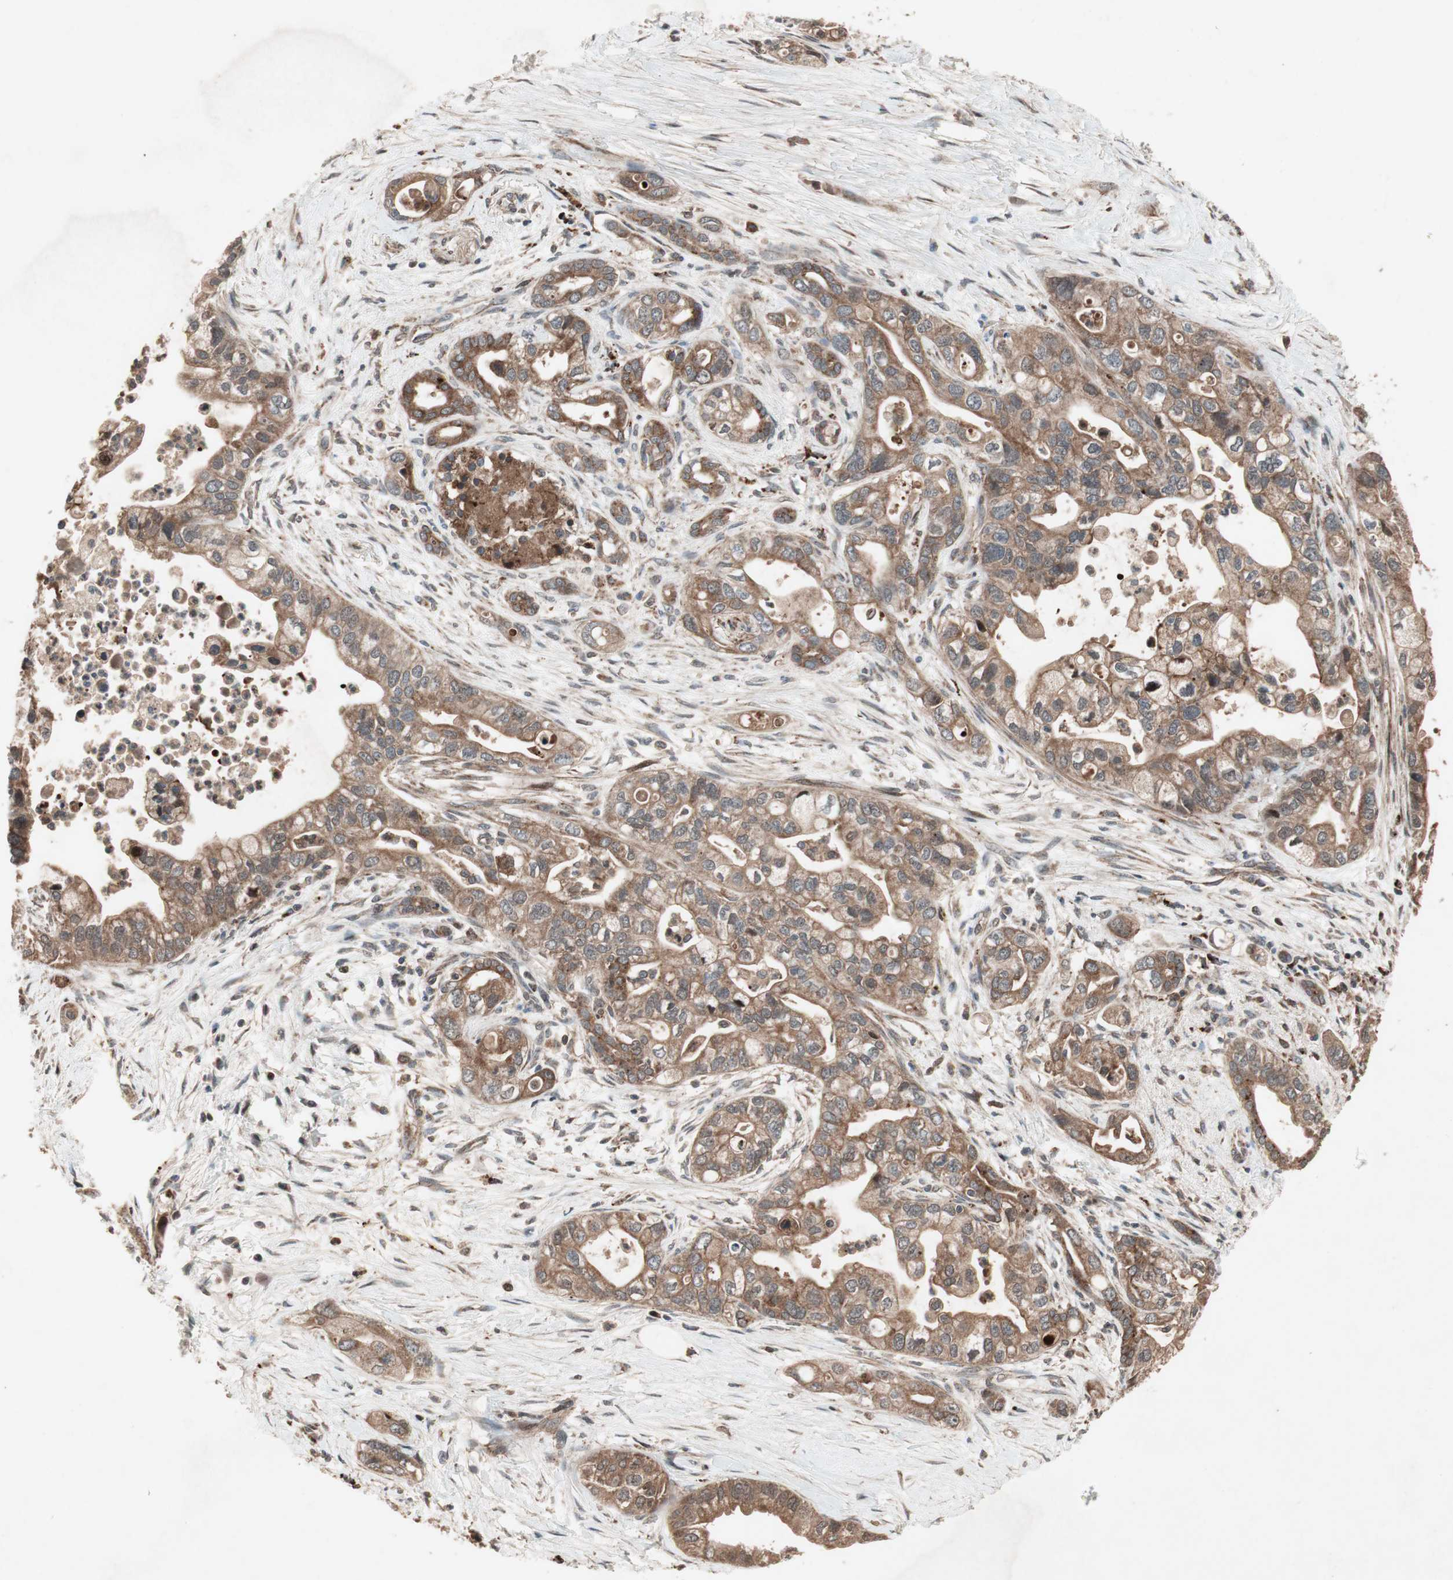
{"staining": {"intensity": "moderate", "quantity": ">75%", "location": "cytoplasmic/membranous"}, "tissue": "pancreatic cancer", "cell_type": "Tumor cells", "image_type": "cancer", "snomed": [{"axis": "morphology", "description": "Adenocarcinoma, NOS"}, {"axis": "topography", "description": "Pancreas"}], "caption": "Immunohistochemistry of human adenocarcinoma (pancreatic) displays medium levels of moderate cytoplasmic/membranous positivity in approximately >75% of tumor cells.", "gene": "RAB1A", "patient": {"sex": "male", "age": 70}}